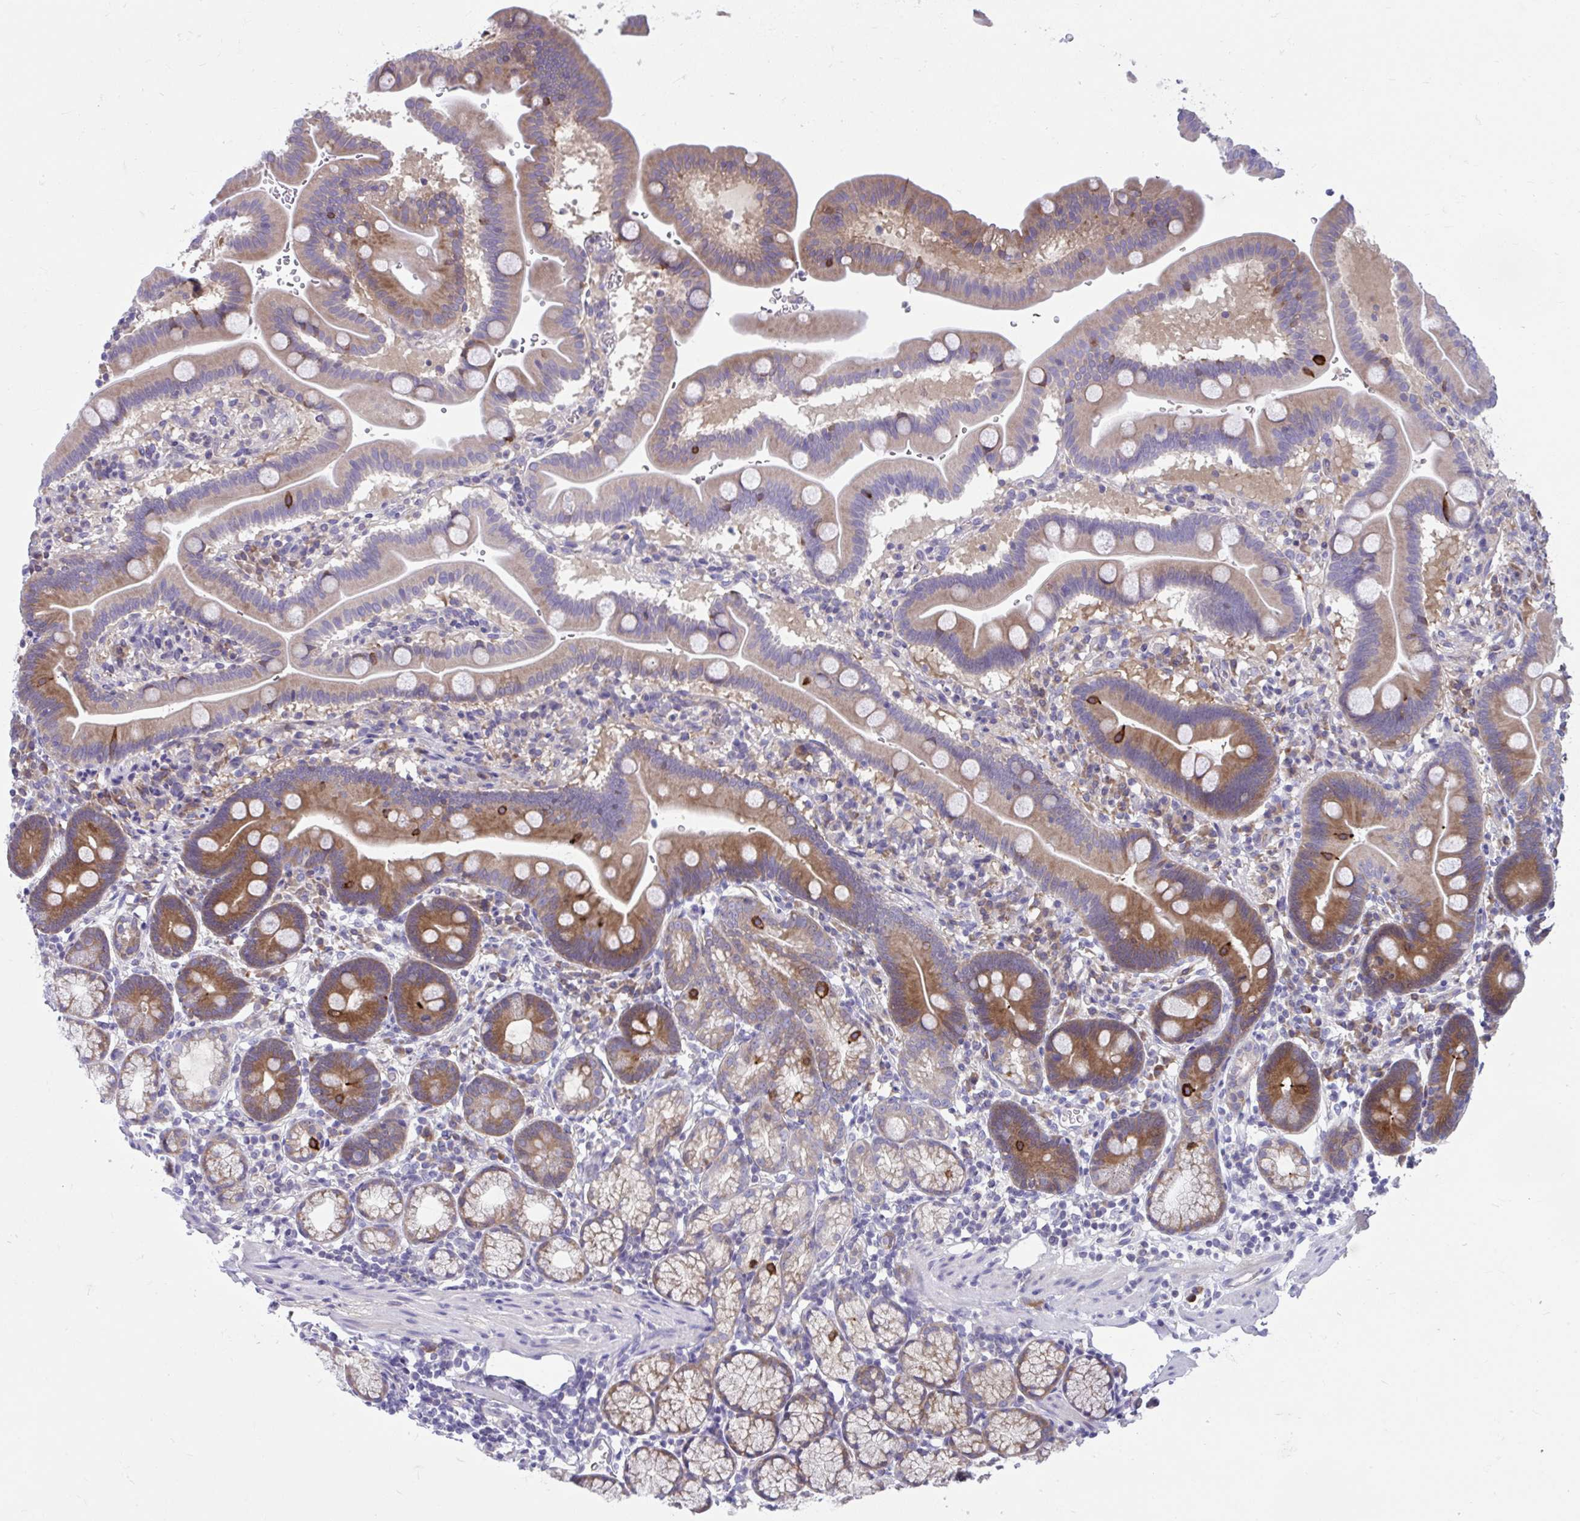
{"staining": {"intensity": "moderate", "quantity": ">75%", "location": "cytoplasmic/membranous"}, "tissue": "duodenum", "cell_type": "Glandular cells", "image_type": "normal", "snomed": [{"axis": "morphology", "description": "Normal tissue, NOS"}, {"axis": "topography", "description": "Duodenum"}], "caption": "Duodenum stained for a protein (brown) reveals moderate cytoplasmic/membranous positive expression in about >75% of glandular cells.", "gene": "PCDHB7", "patient": {"sex": "male", "age": 59}}